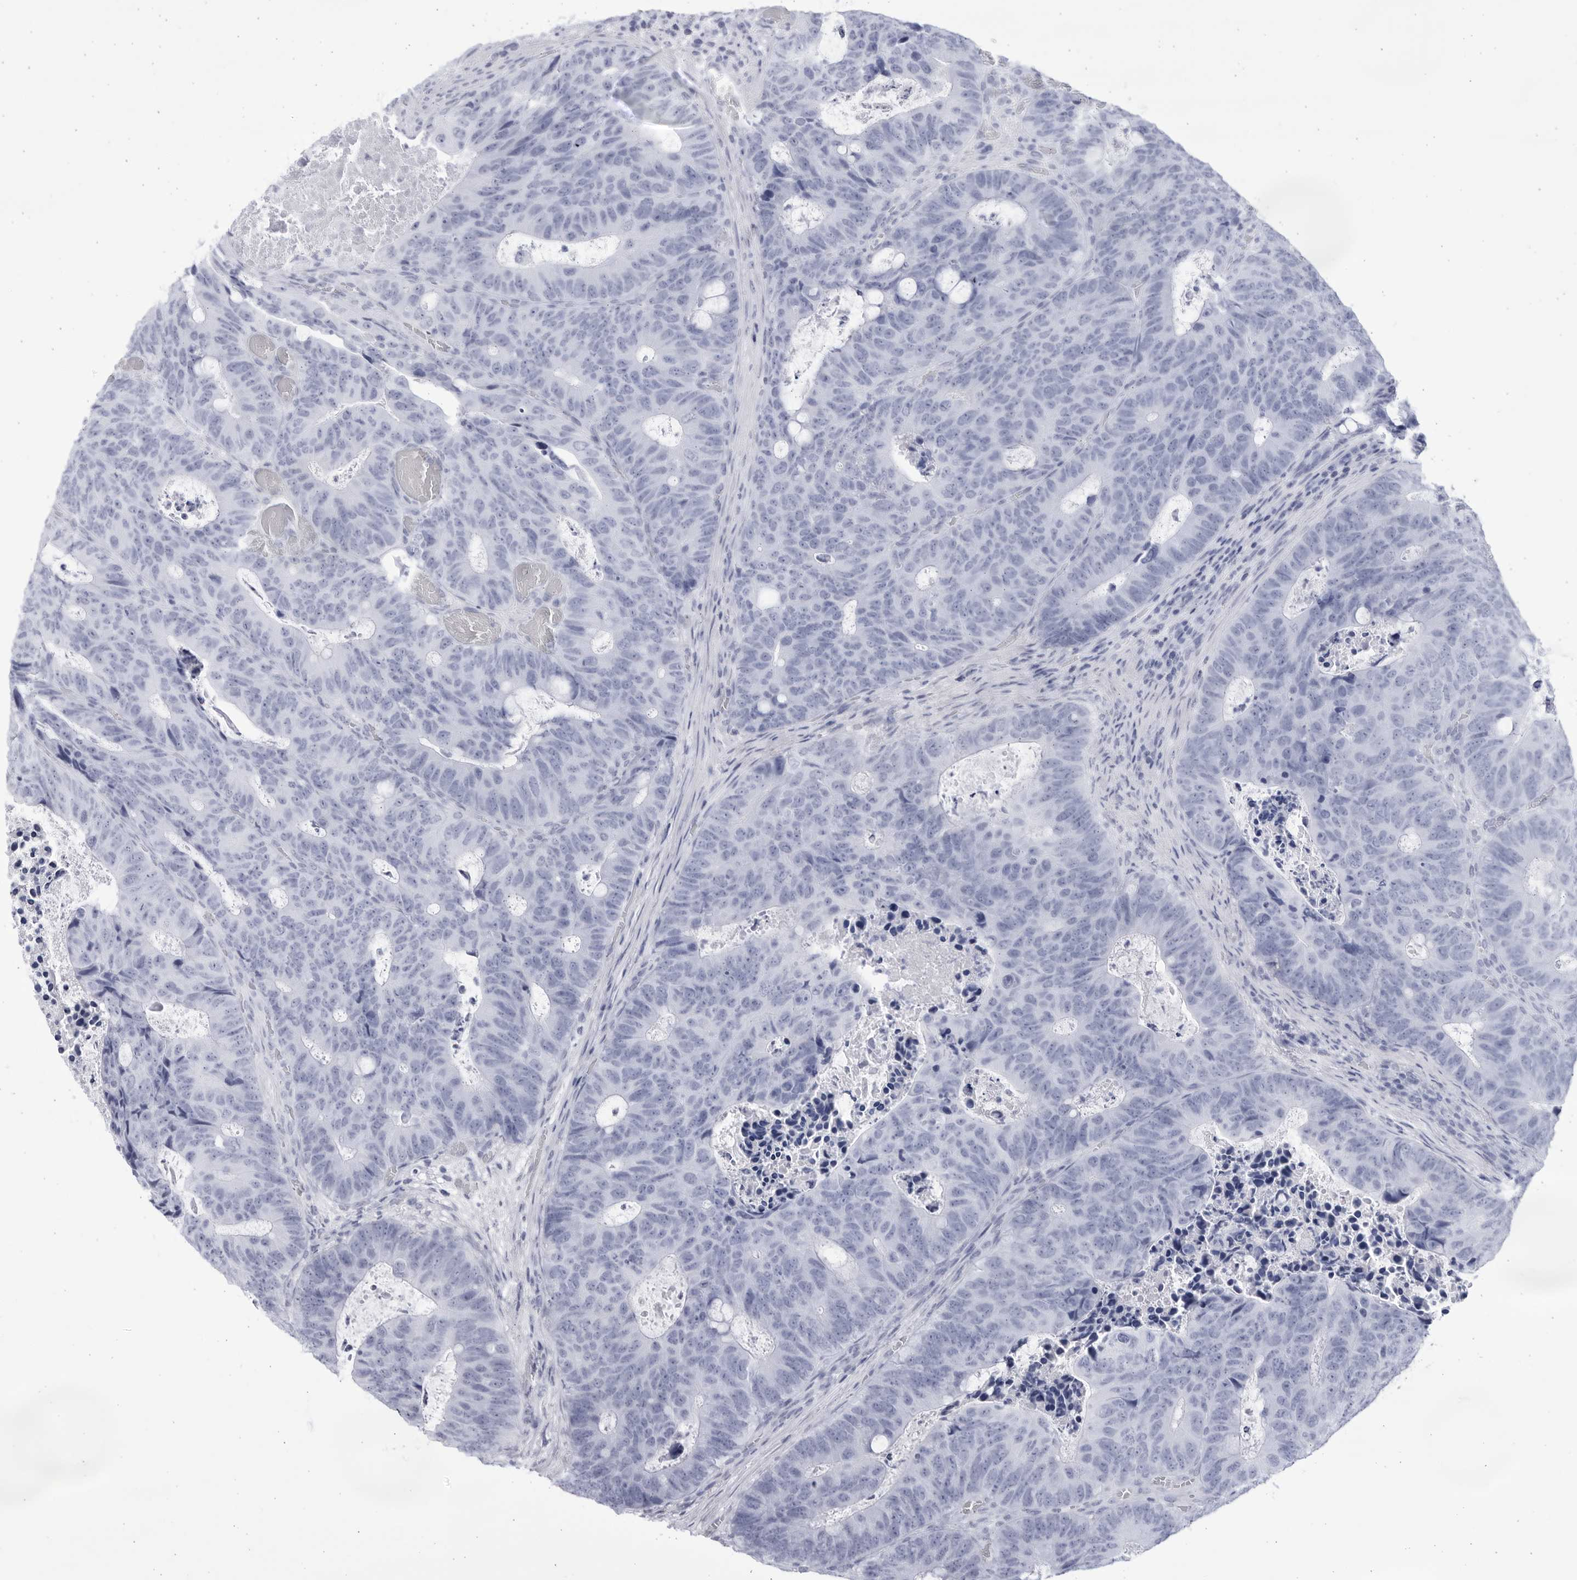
{"staining": {"intensity": "negative", "quantity": "none", "location": "none"}, "tissue": "colorectal cancer", "cell_type": "Tumor cells", "image_type": "cancer", "snomed": [{"axis": "morphology", "description": "Adenocarcinoma, NOS"}, {"axis": "topography", "description": "Colon"}], "caption": "Colorectal adenocarcinoma was stained to show a protein in brown. There is no significant expression in tumor cells.", "gene": "CCDC181", "patient": {"sex": "male", "age": 87}}